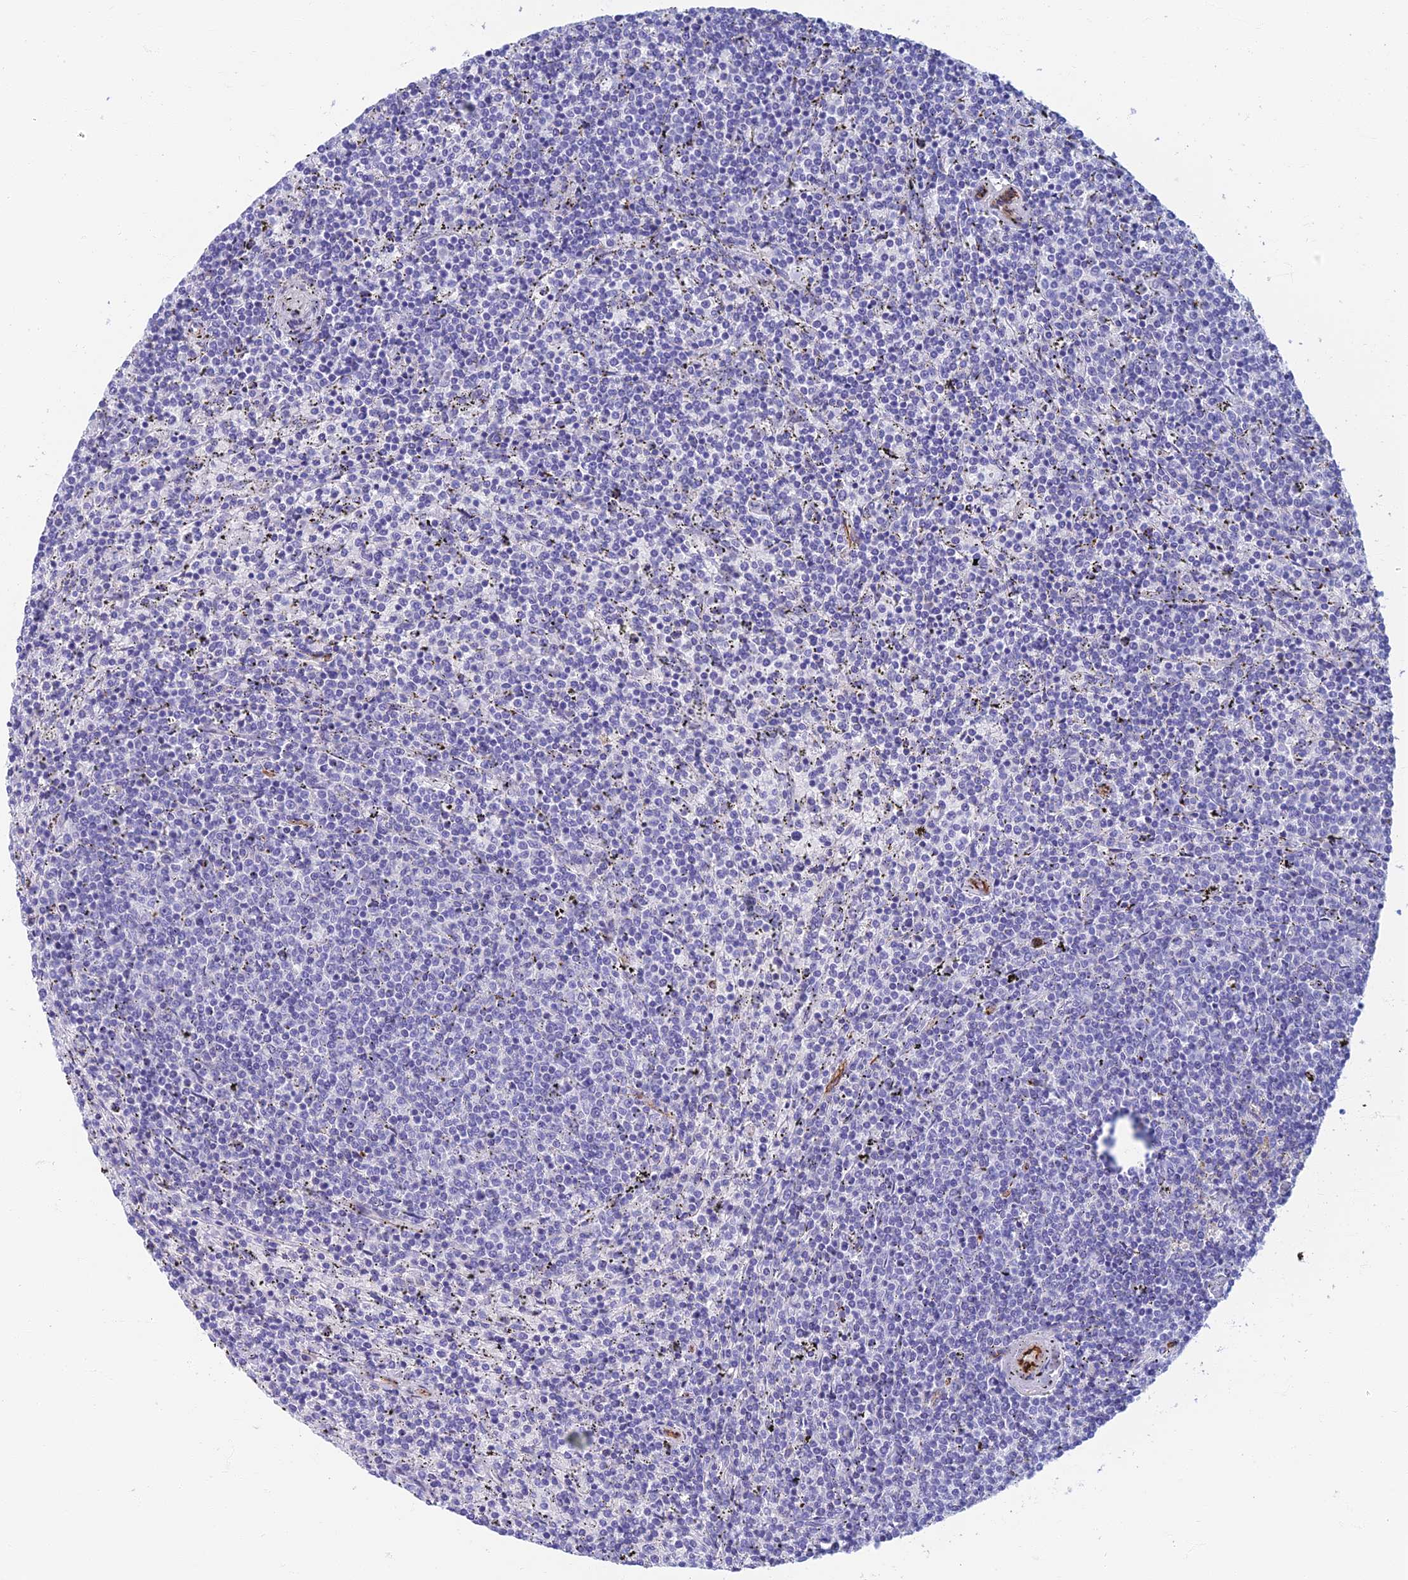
{"staining": {"intensity": "negative", "quantity": "none", "location": "none"}, "tissue": "lymphoma", "cell_type": "Tumor cells", "image_type": "cancer", "snomed": [{"axis": "morphology", "description": "Malignant lymphoma, non-Hodgkin's type, Low grade"}, {"axis": "topography", "description": "Spleen"}], "caption": "An image of lymphoma stained for a protein reveals no brown staining in tumor cells.", "gene": "ETFRF1", "patient": {"sex": "female", "age": 50}}